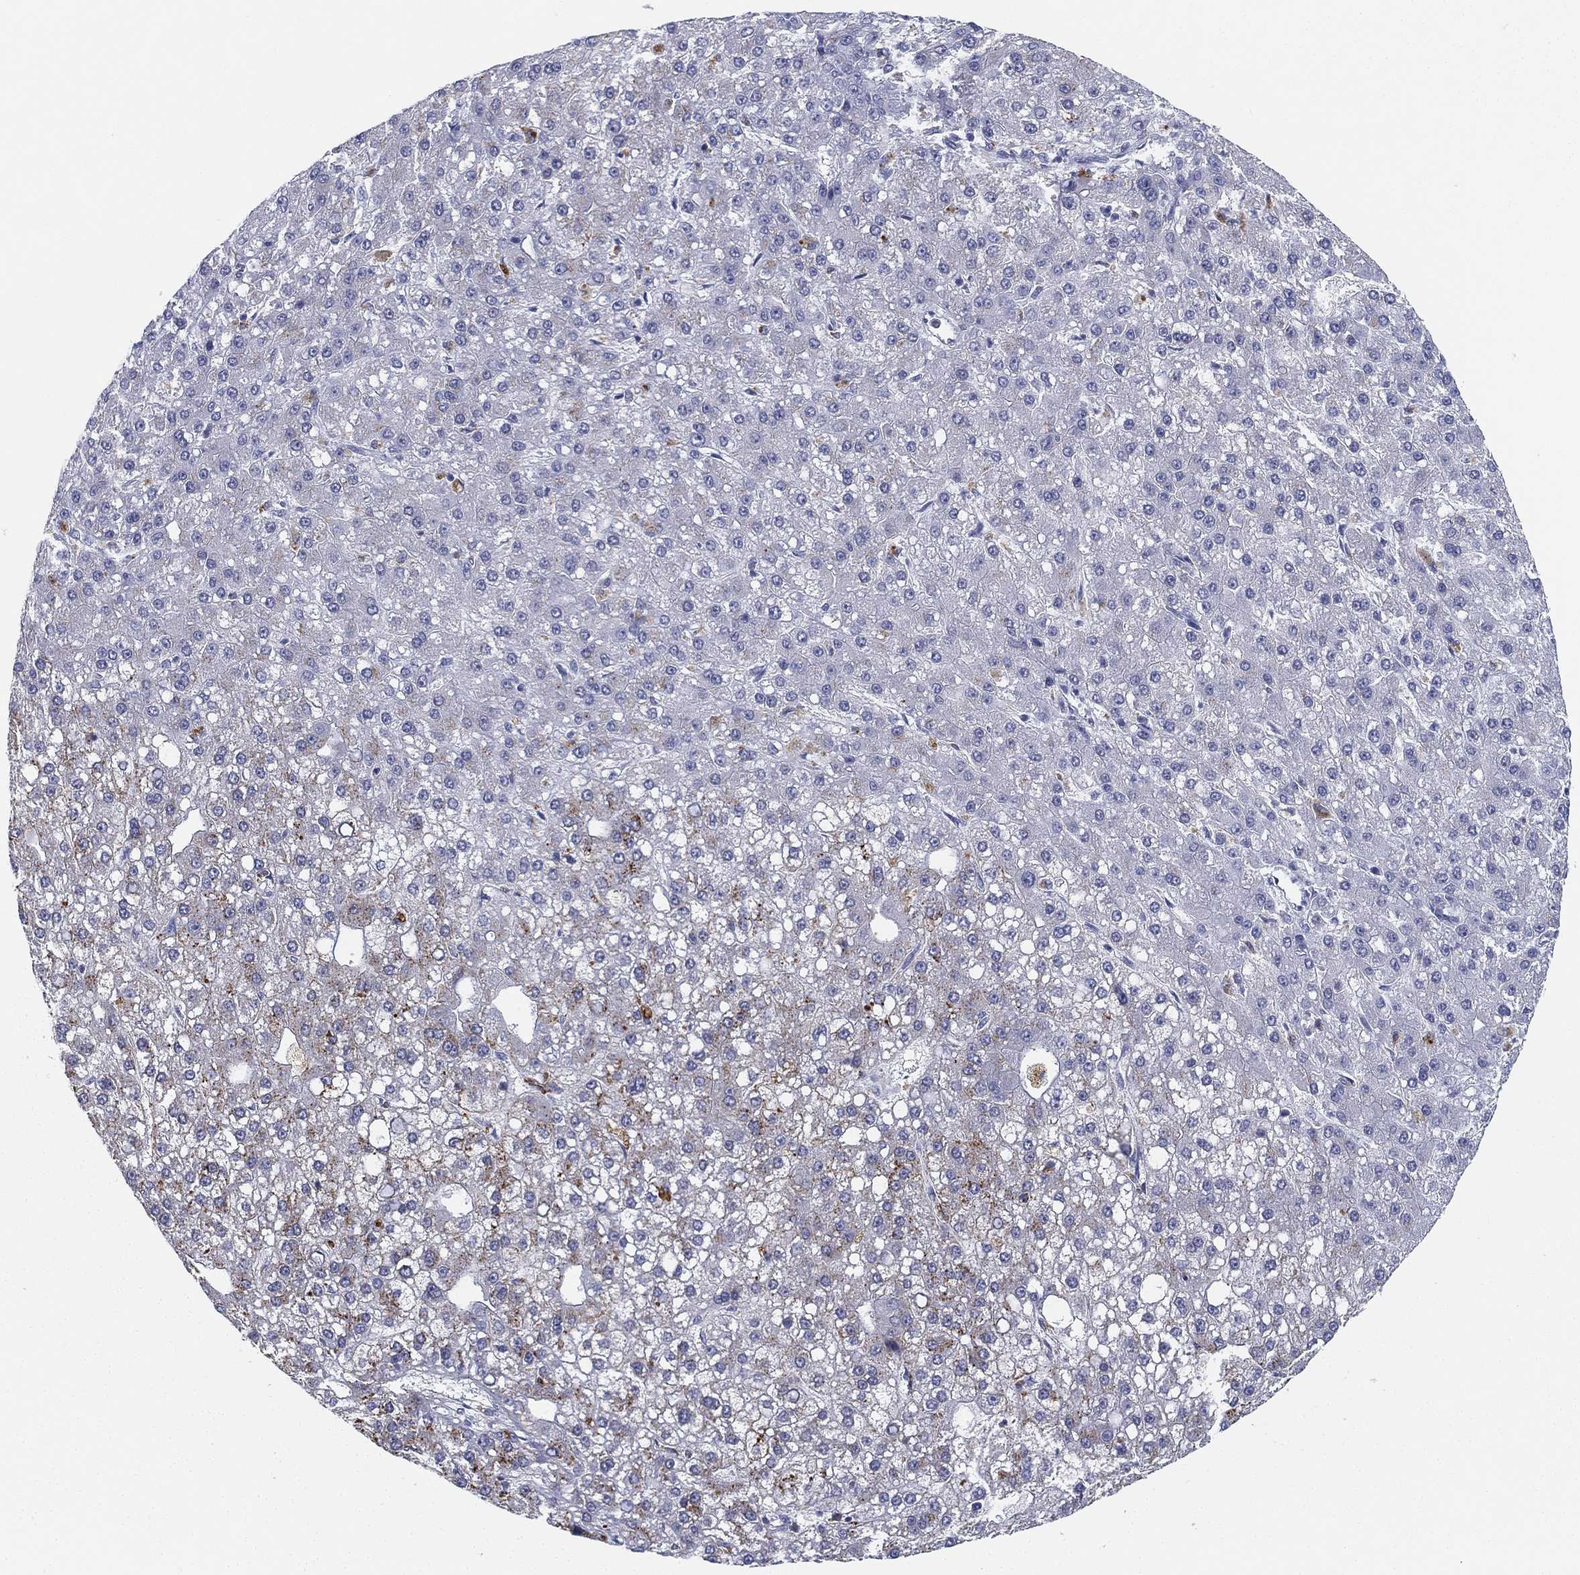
{"staining": {"intensity": "moderate", "quantity": "<25%", "location": "cytoplasmic/membranous"}, "tissue": "liver cancer", "cell_type": "Tumor cells", "image_type": "cancer", "snomed": [{"axis": "morphology", "description": "Carcinoma, Hepatocellular, NOS"}, {"axis": "topography", "description": "Liver"}], "caption": "High-magnification brightfield microscopy of hepatocellular carcinoma (liver) stained with DAB (brown) and counterstained with hematoxylin (blue). tumor cells exhibit moderate cytoplasmic/membranous expression is present in approximately<25% of cells.", "gene": "NPC2", "patient": {"sex": "male", "age": 67}}